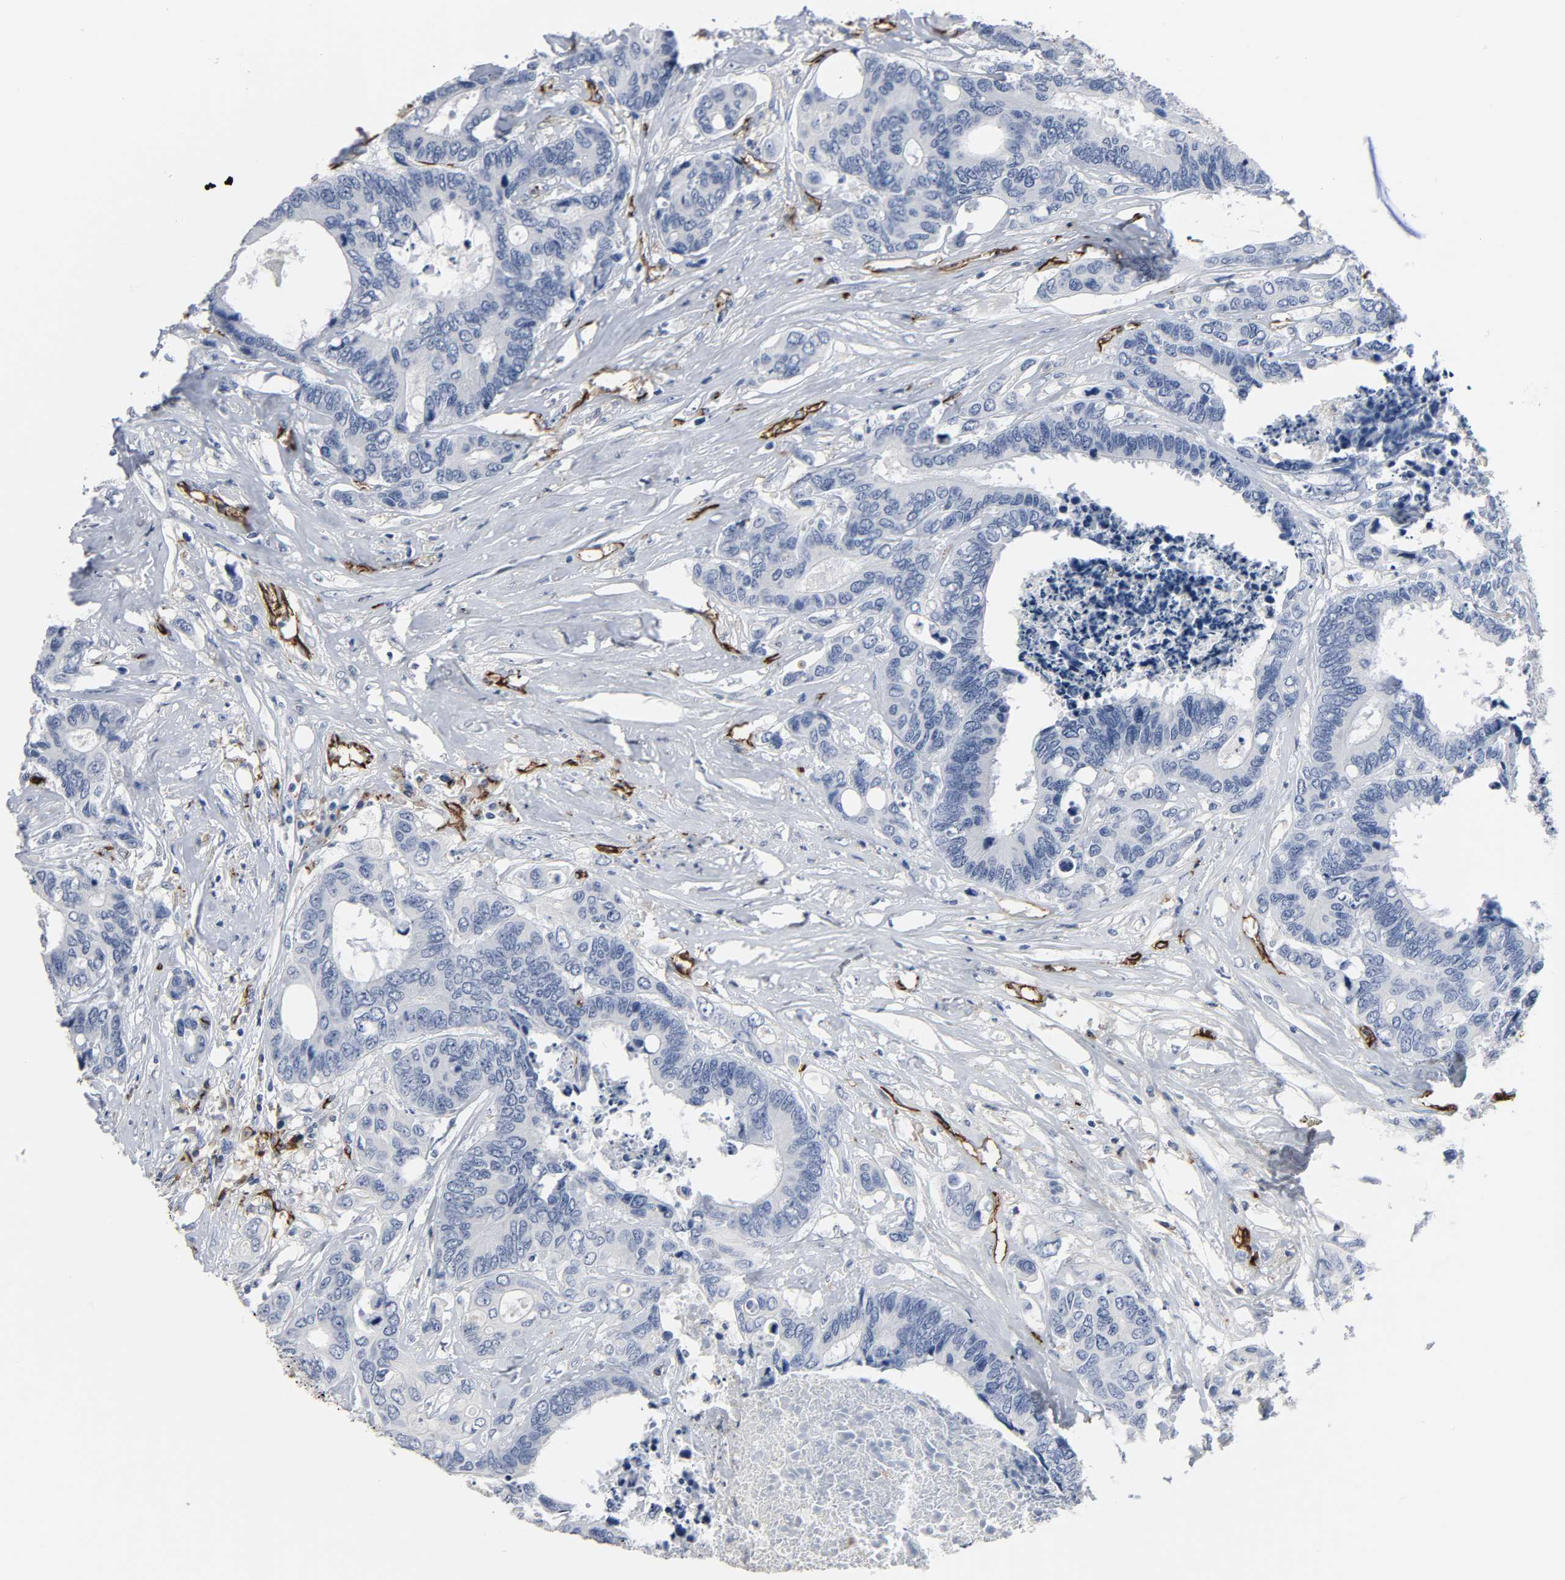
{"staining": {"intensity": "negative", "quantity": "none", "location": "none"}, "tissue": "colorectal cancer", "cell_type": "Tumor cells", "image_type": "cancer", "snomed": [{"axis": "morphology", "description": "Adenocarcinoma, NOS"}, {"axis": "topography", "description": "Rectum"}], "caption": "DAB (3,3'-diaminobenzidine) immunohistochemical staining of colorectal cancer (adenocarcinoma) demonstrates no significant positivity in tumor cells.", "gene": "PECAM1", "patient": {"sex": "male", "age": 55}}